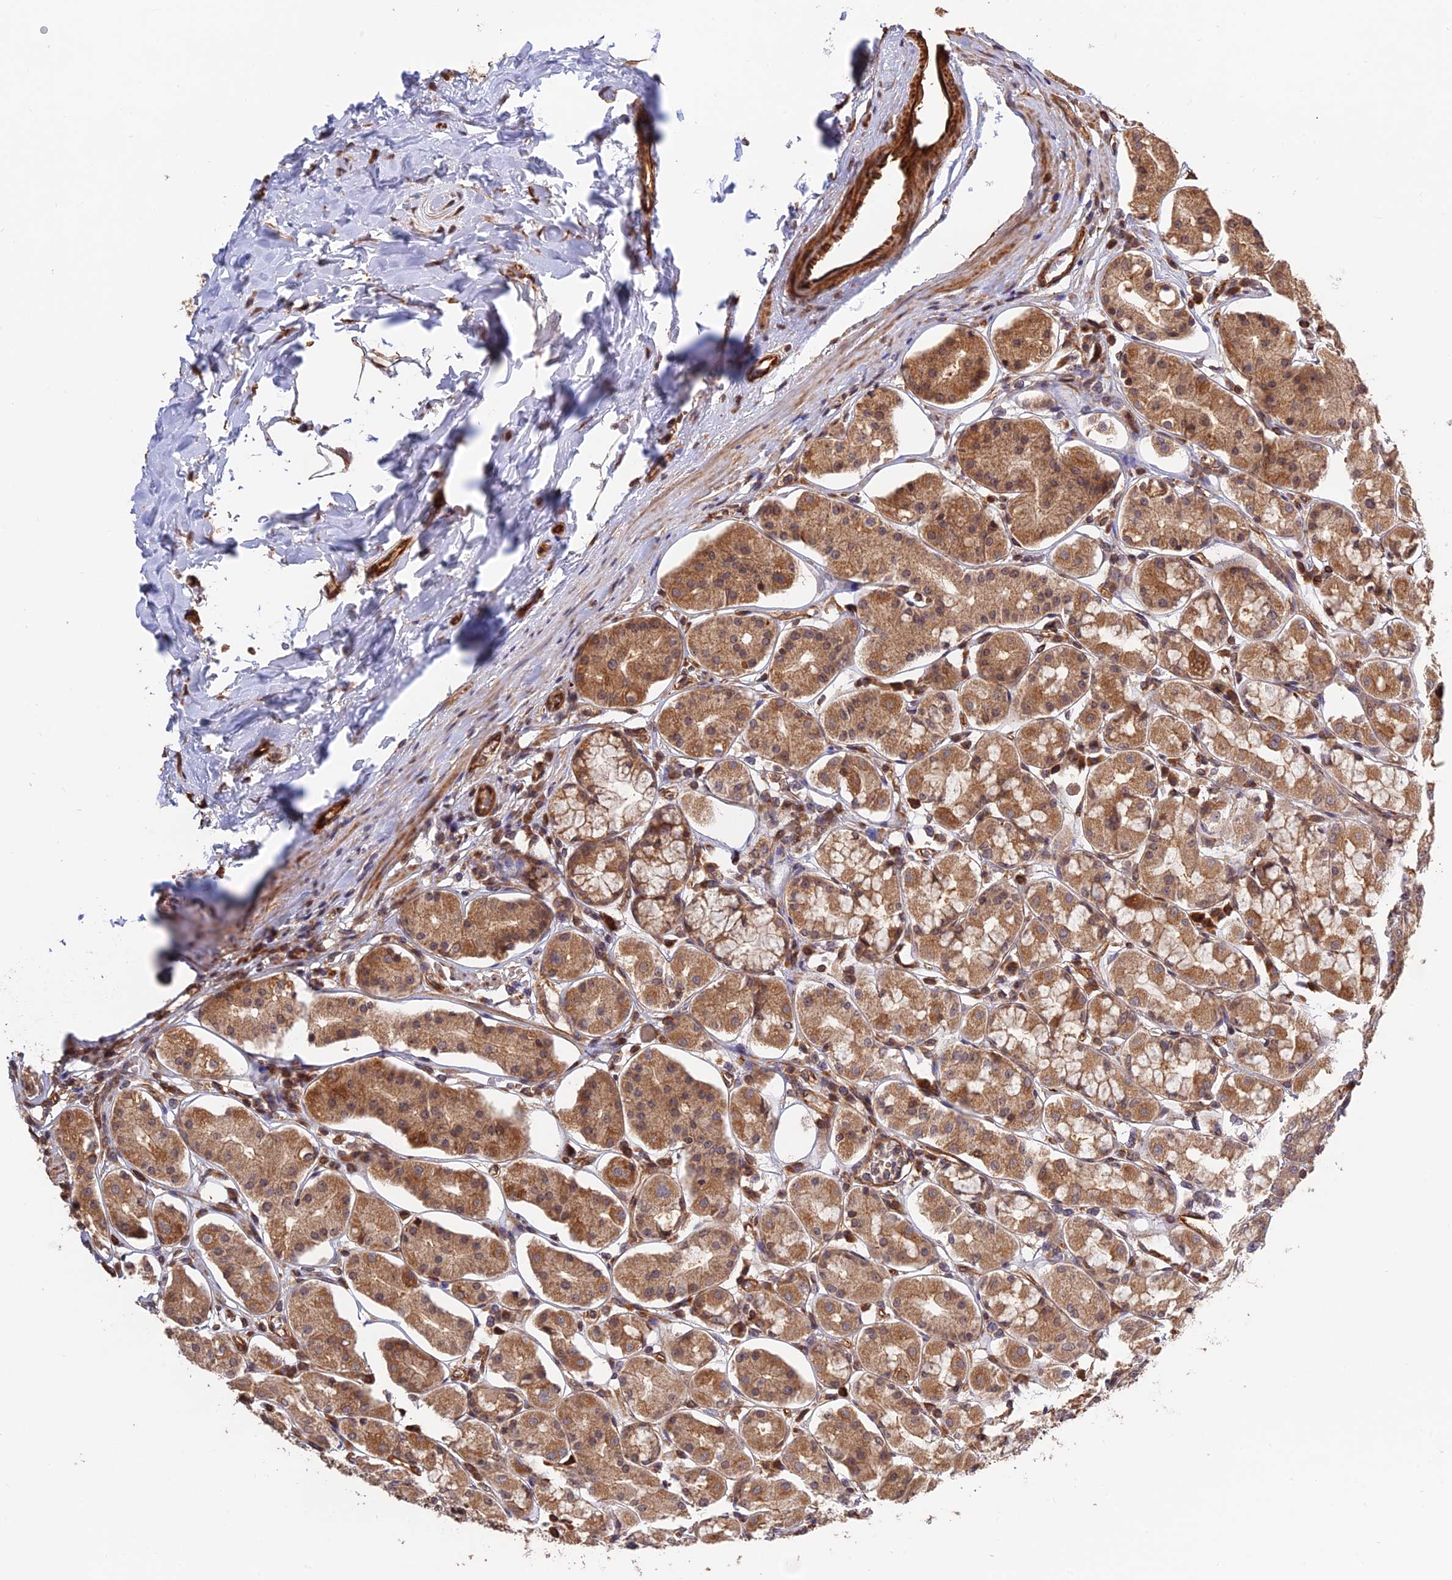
{"staining": {"intensity": "moderate", "quantity": ">75%", "location": "cytoplasmic/membranous"}, "tissue": "stomach", "cell_type": "Glandular cells", "image_type": "normal", "snomed": [{"axis": "morphology", "description": "Normal tissue, NOS"}, {"axis": "topography", "description": "Stomach, lower"}], "caption": "Benign stomach shows moderate cytoplasmic/membranous staining in approximately >75% of glandular cells The staining was performed using DAB to visualize the protein expression in brown, while the nuclei were stained in blue with hematoxylin (Magnification: 20x)..", "gene": "CREBL2", "patient": {"sex": "female", "age": 56}}